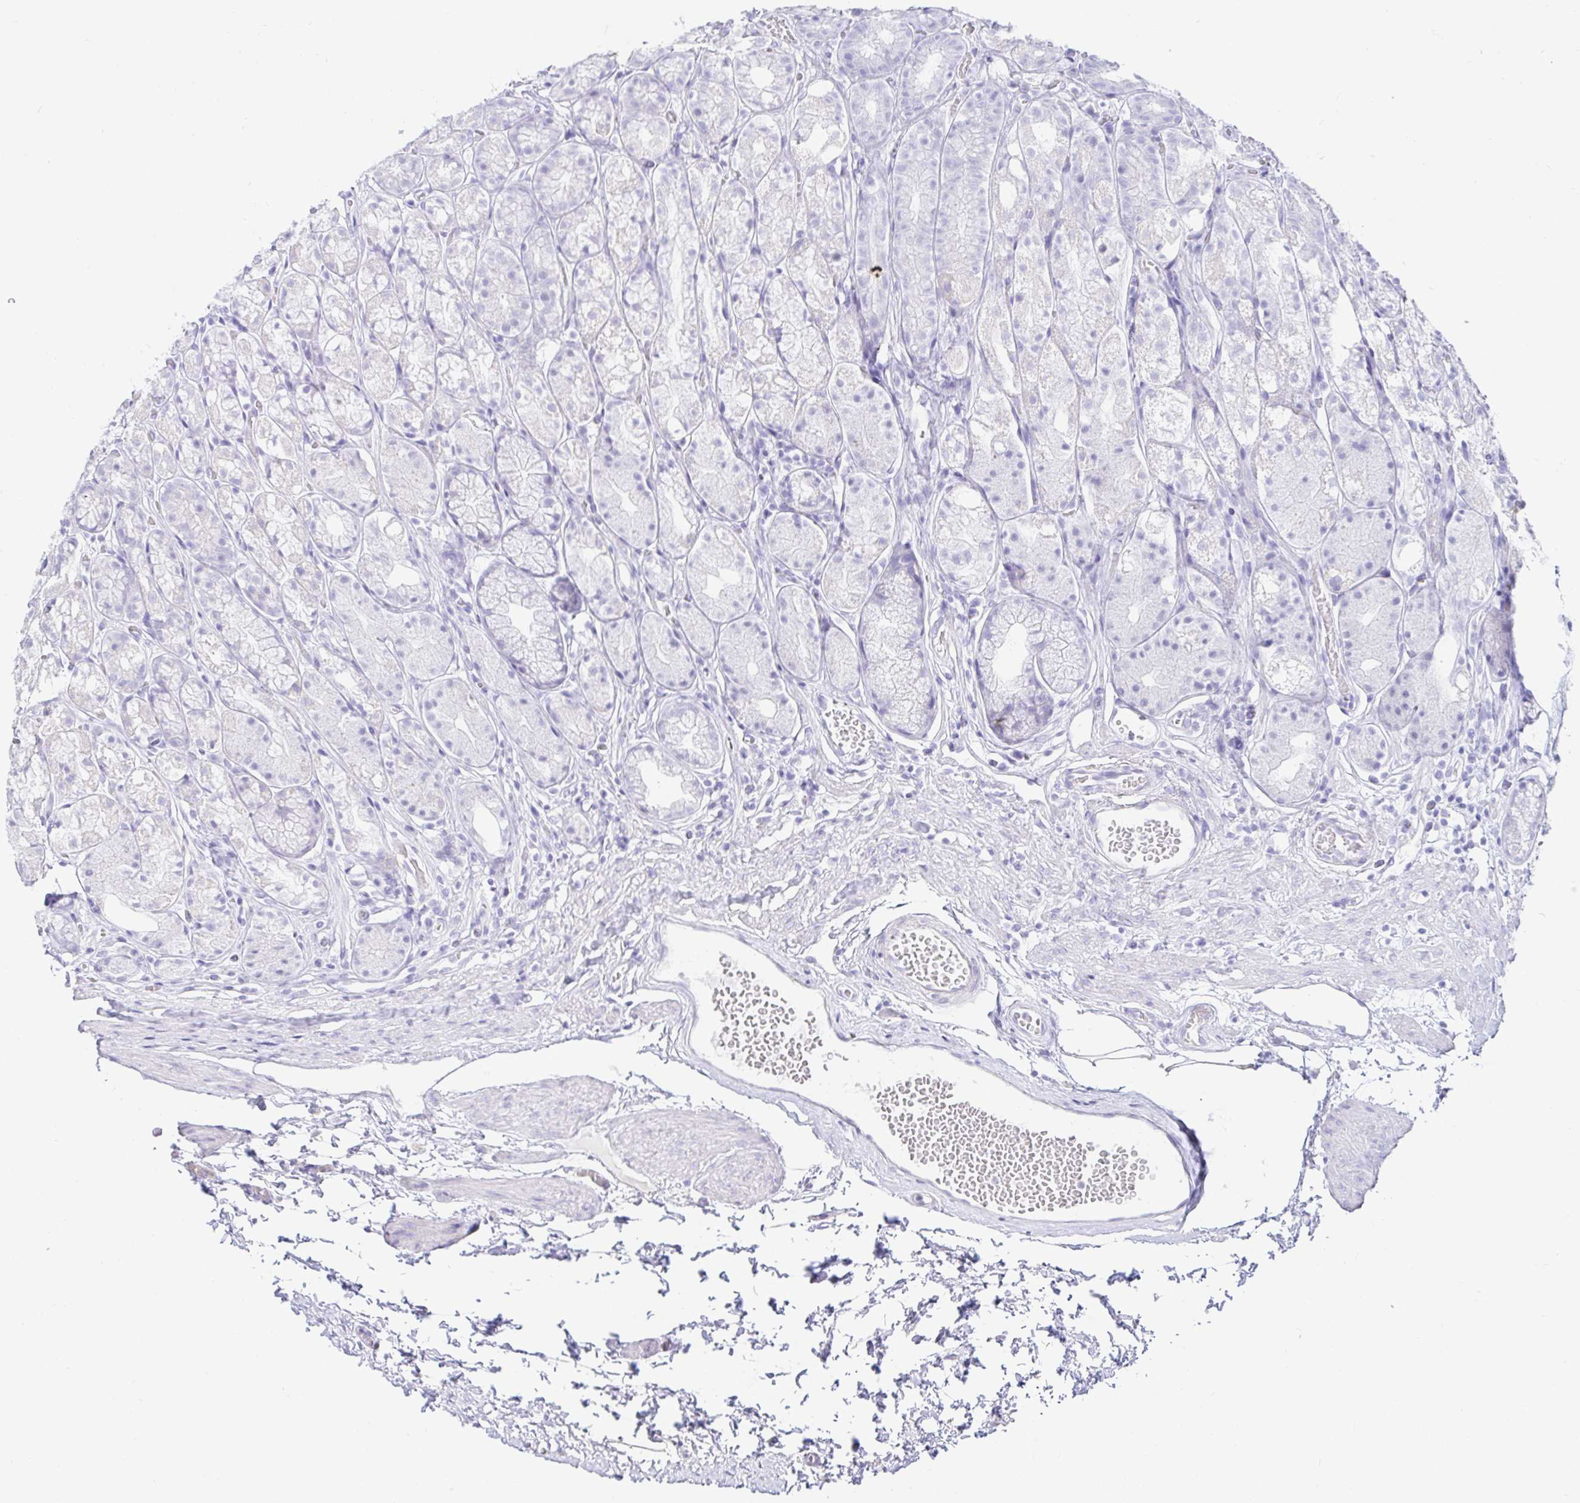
{"staining": {"intensity": "negative", "quantity": "none", "location": "none"}, "tissue": "stomach", "cell_type": "Glandular cells", "image_type": "normal", "snomed": [{"axis": "morphology", "description": "Normal tissue, NOS"}, {"axis": "topography", "description": "Smooth muscle"}, {"axis": "topography", "description": "Stomach"}], "caption": "Glandular cells show no significant protein staining in benign stomach. (DAB (3,3'-diaminobenzidine) immunohistochemistry (IHC) with hematoxylin counter stain).", "gene": "PAX8", "patient": {"sex": "male", "age": 70}}